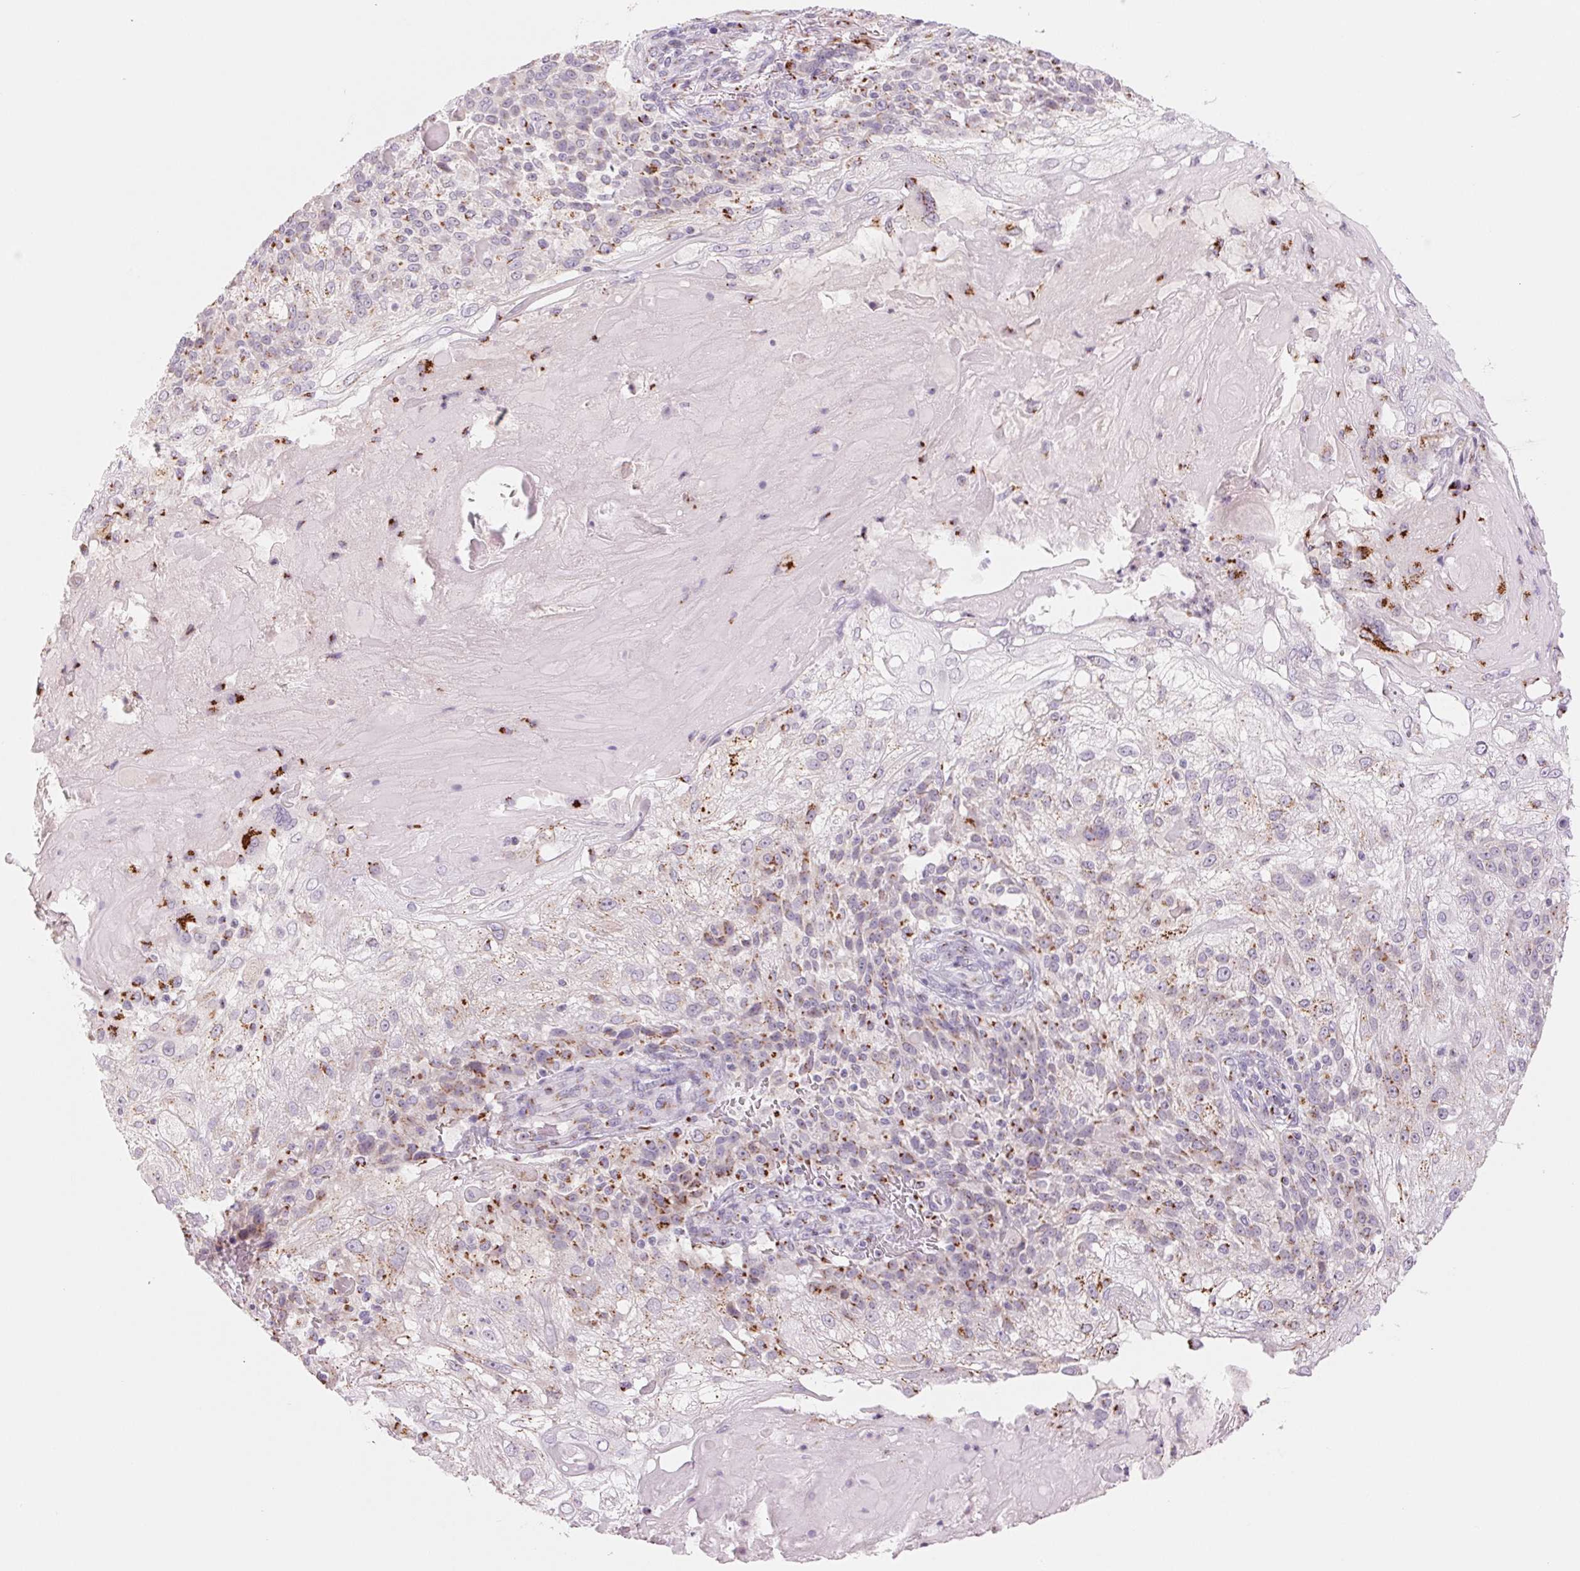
{"staining": {"intensity": "moderate", "quantity": "25%-75%", "location": "cytoplasmic/membranous"}, "tissue": "skin cancer", "cell_type": "Tumor cells", "image_type": "cancer", "snomed": [{"axis": "morphology", "description": "Normal tissue, NOS"}, {"axis": "morphology", "description": "Squamous cell carcinoma, NOS"}, {"axis": "topography", "description": "Skin"}], "caption": "The immunohistochemical stain highlights moderate cytoplasmic/membranous positivity in tumor cells of skin squamous cell carcinoma tissue.", "gene": "GALNT7", "patient": {"sex": "female", "age": 83}}